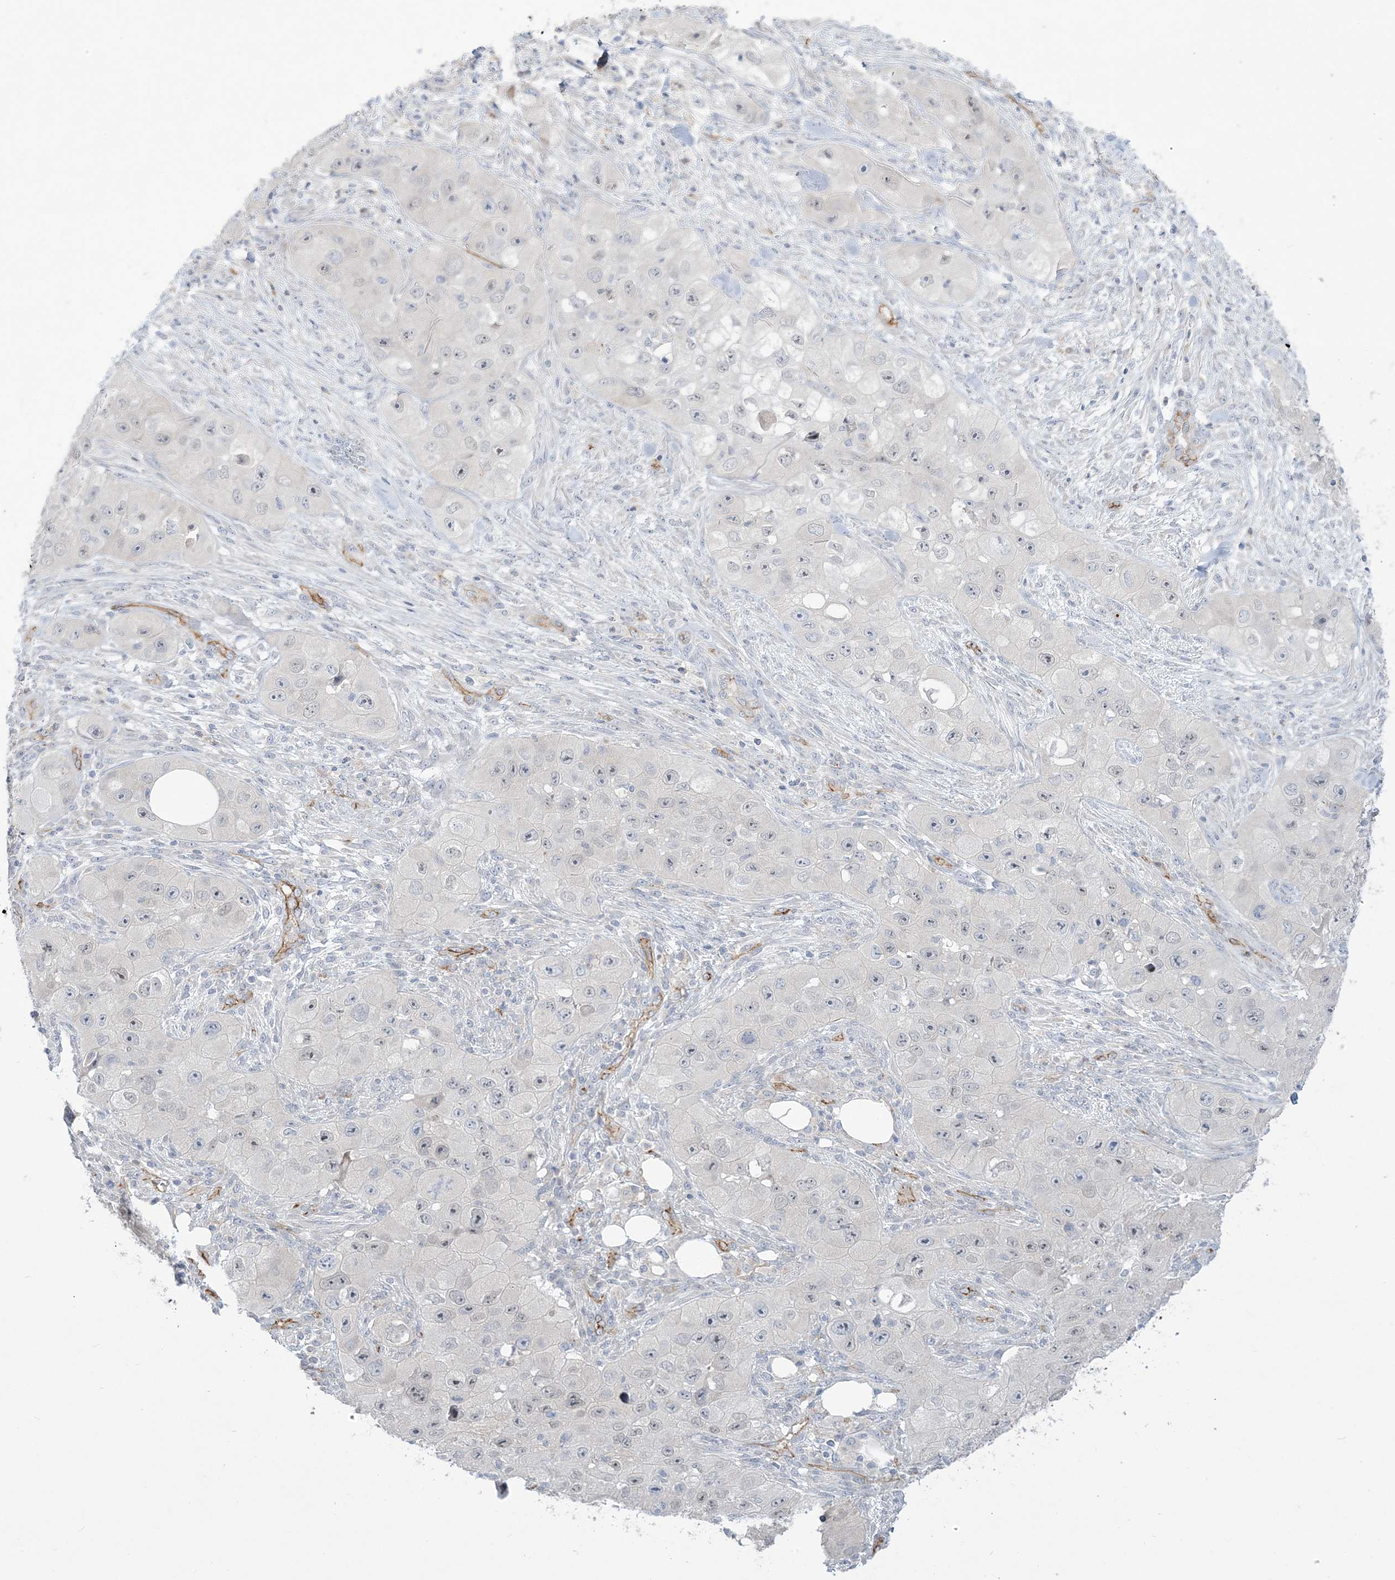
{"staining": {"intensity": "negative", "quantity": "none", "location": "none"}, "tissue": "skin cancer", "cell_type": "Tumor cells", "image_type": "cancer", "snomed": [{"axis": "morphology", "description": "Squamous cell carcinoma, NOS"}, {"axis": "topography", "description": "Skin"}, {"axis": "topography", "description": "Subcutis"}], "caption": "Tumor cells are negative for brown protein staining in skin cancer (squamous cell carcinoma).", "gene": "FARSB", "patient": {"sex": "male", "age": 73}}